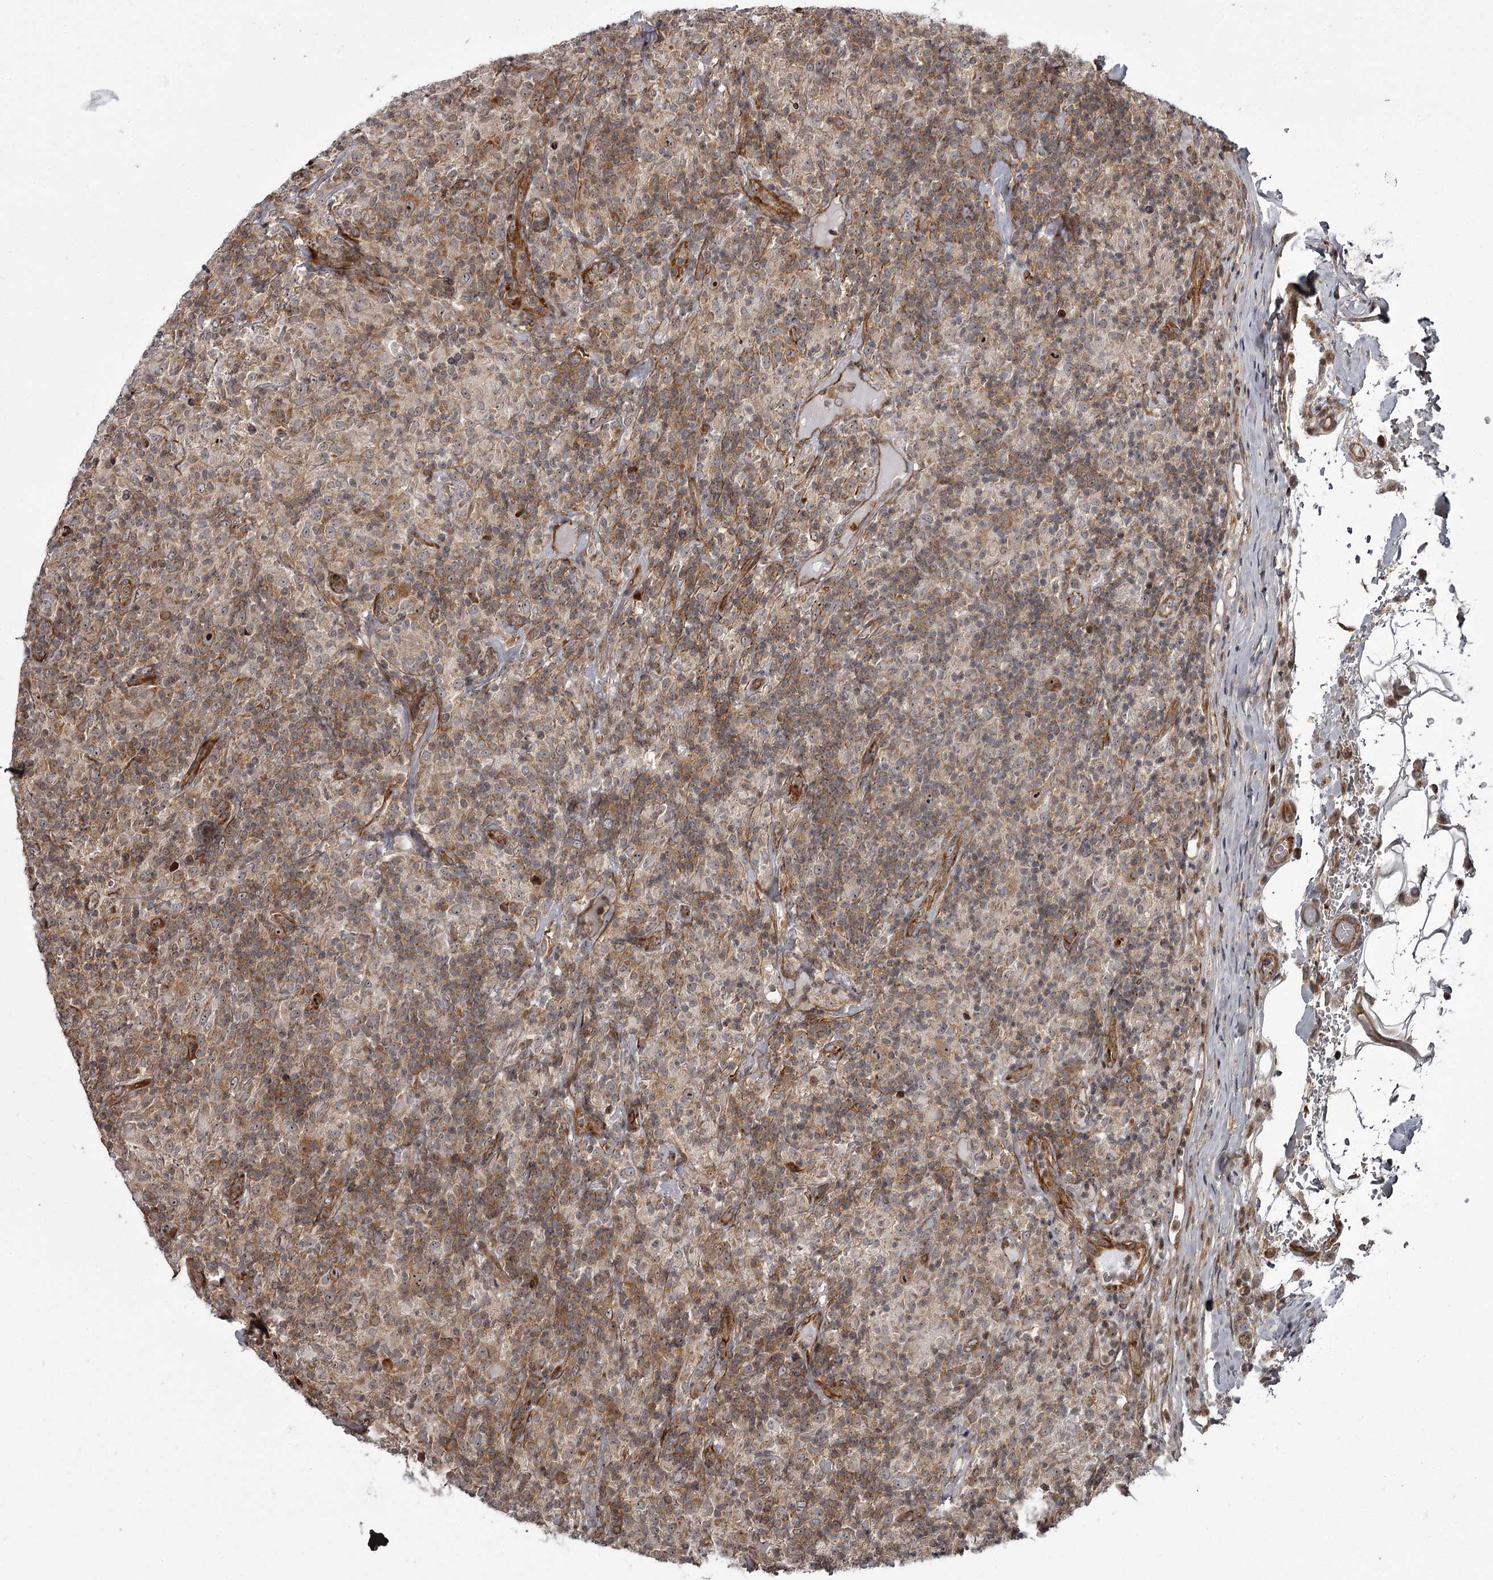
{"staining": {"intensity": "strong", "quantity": ">75%", "location": "cytoplasmic/membranous,nuclear"}, "tissue": "lymphoma", "cell_type": "Tumor cells", "image_type": "cancer", "snomed": [{"axis": "morphology", "description": "Hodgkin's disease, NOS"}, {"axis": "topography", "description": "Lymph node"}], "caption": "Immunohistochemistry (IHC) staining of Hodgkin's disease, which exhibits high levels of strong cytoplasmic/membranous and nuclear expression in approximately >75% of tumor cells indicating strong cytoplasmic/membranous and nuclear protein expression. The staining was performed using DAB (brown) for protein detection and nuclei were counterstained in hematoxylin (blue).", "gene": "THAP9", "patient": {"sex": "male", "age": 70}}